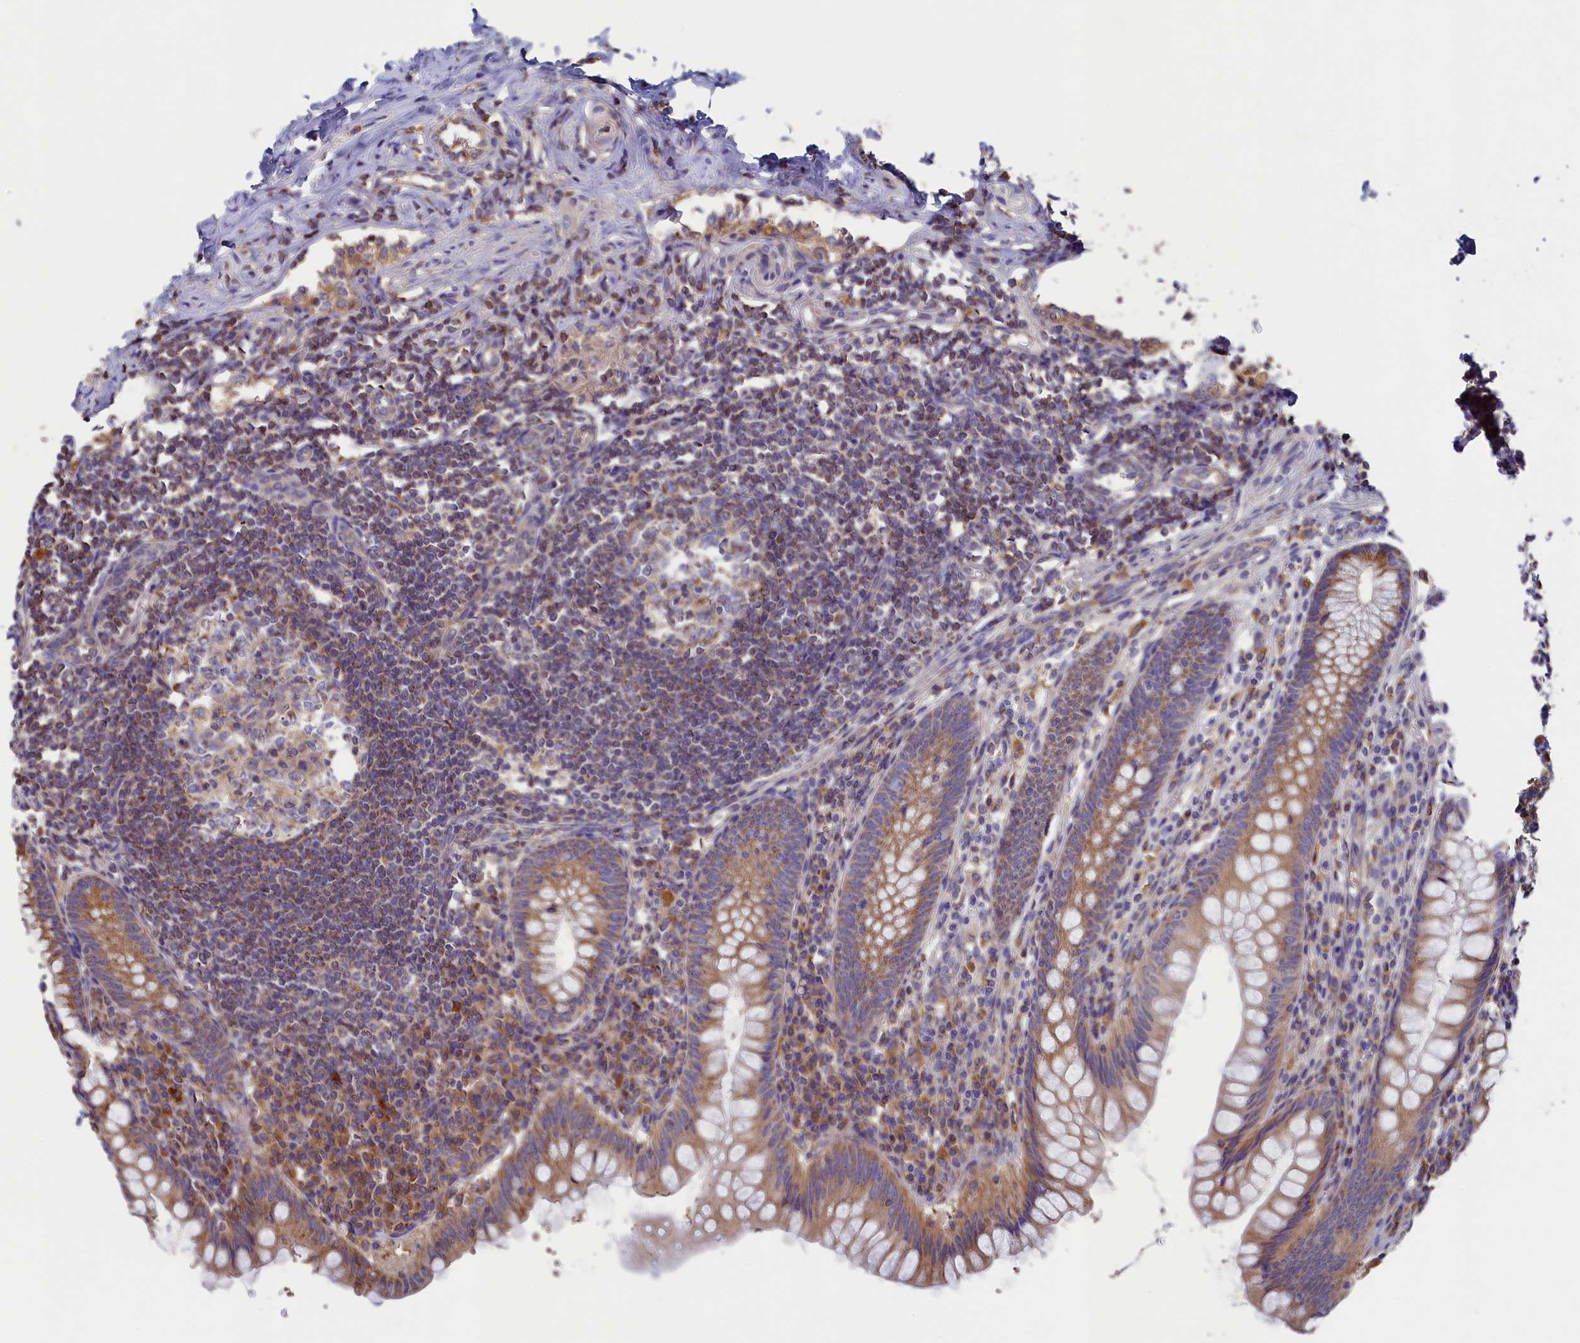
{"staining": {"intensity": "moderate", "quantity": ">75%", "location": "cytoplasmic/membranous"}, "tissue": "appendix", "cell_type": "Glandular cells", "image_type": "normal", "snomed": [{"axis": "morphology", "description": "Normal tissue, NOS"}, {"axis": "topography", "description": "Appendix"}], "caption": "About >75% of glandular cells in unremarkable appendix exhibit moderate cytoplasmic/membranous protein staining as visualized by brown immunohistochemical staining.", "gene": "SEC31B", "patient": {"sex": "female", "age": 33}}